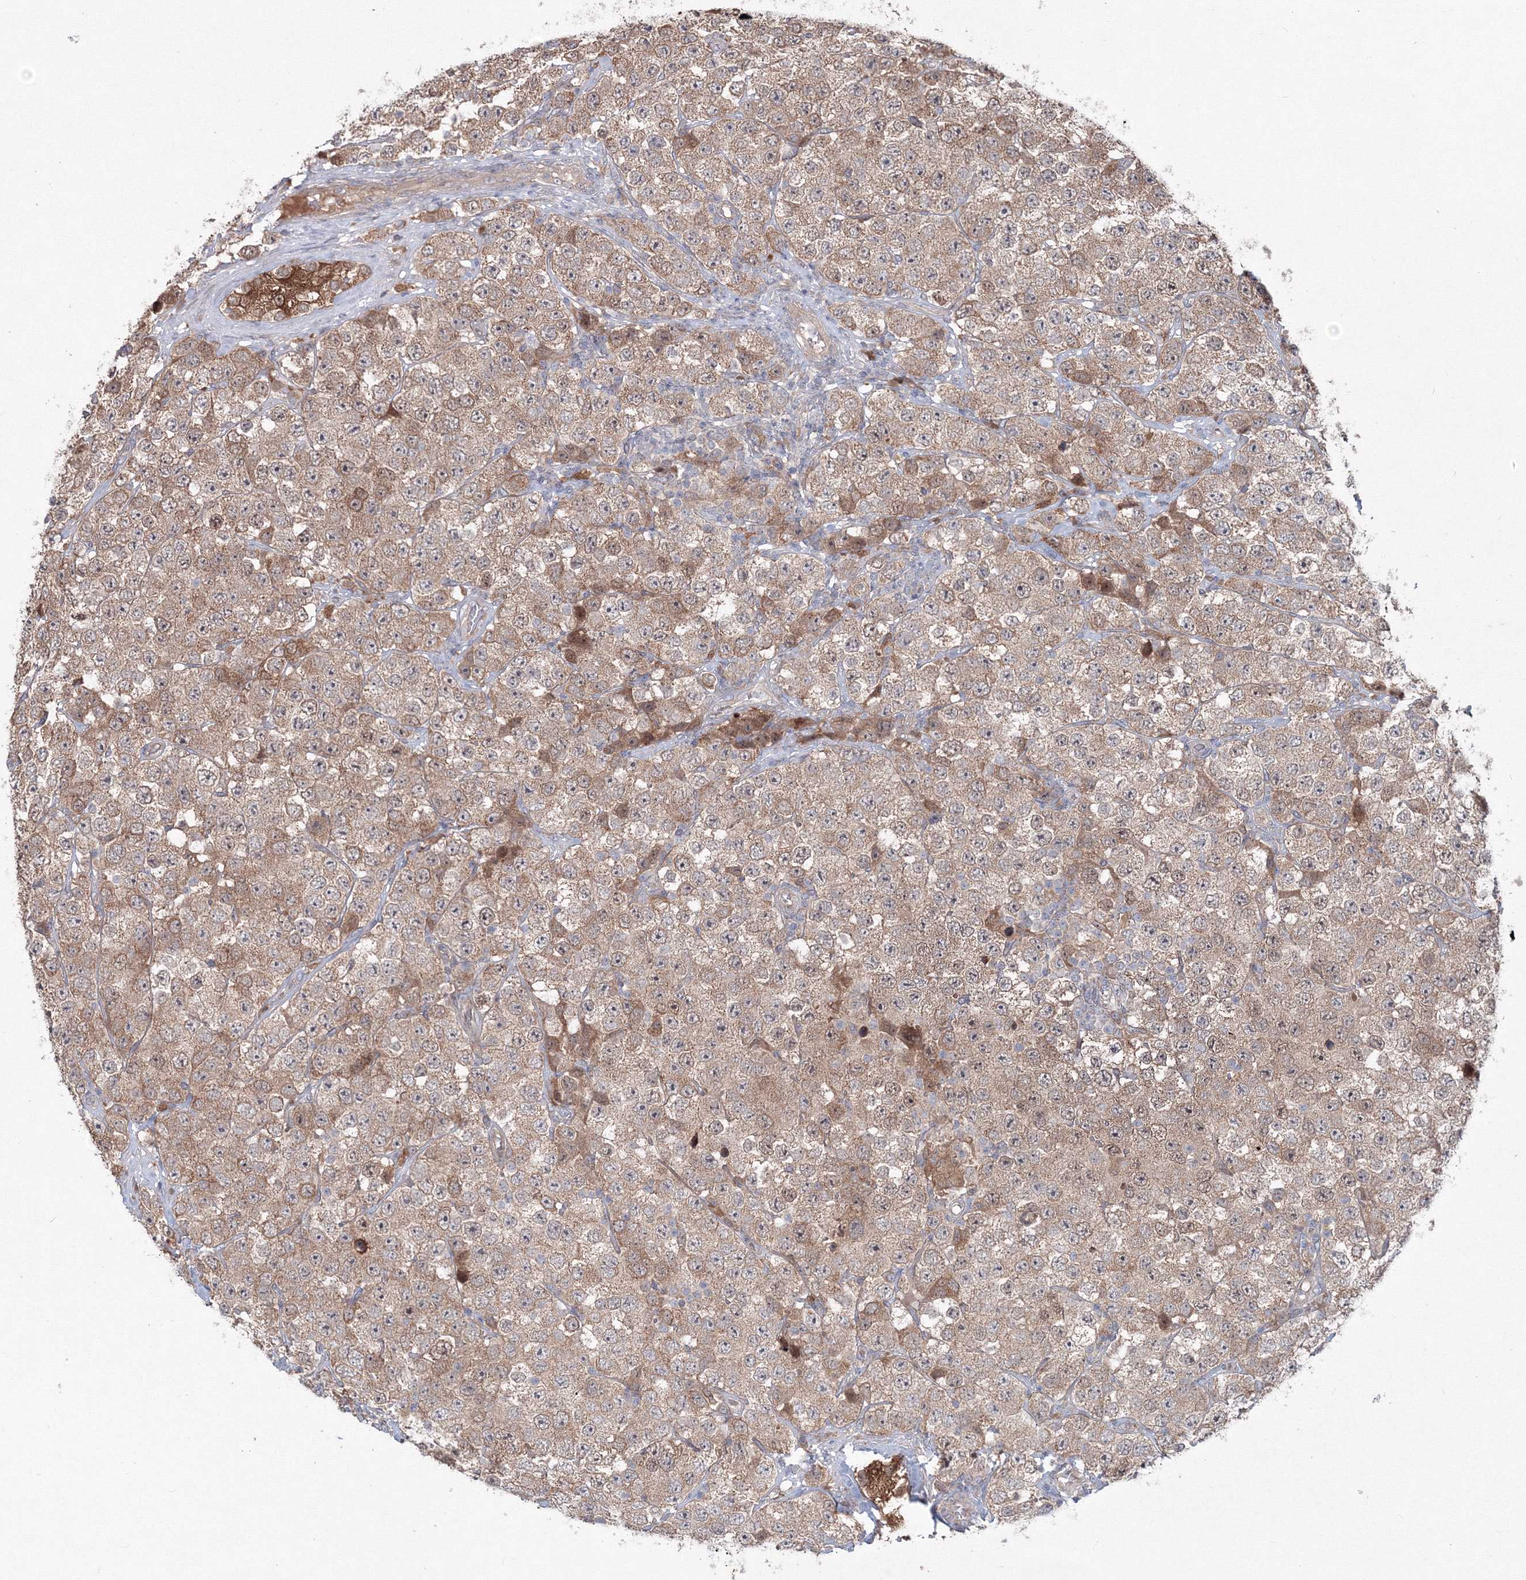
{"staining": {"intensity": "moderate", "quantity": ">75%", "location": "cytoplasmic/membranous"}, "tissue": "testis cancer", "cell_type": "Tumor cells", "image_type": "cancer", "snomed": [{"axis": "morphology", "description": "Seminoma, NOS"}, {"axis": "topography", "description": "Testis"}], "caption": "Immunohistochemistry micrograph of human testis cancer stained for a protein (brown), which shows medium levels of moderate cytoplasmic/membranous positivity in approximately >75% of tumor cells.", "gene": "MKRN2", "patient": {"sex": "male", "age": 28}}